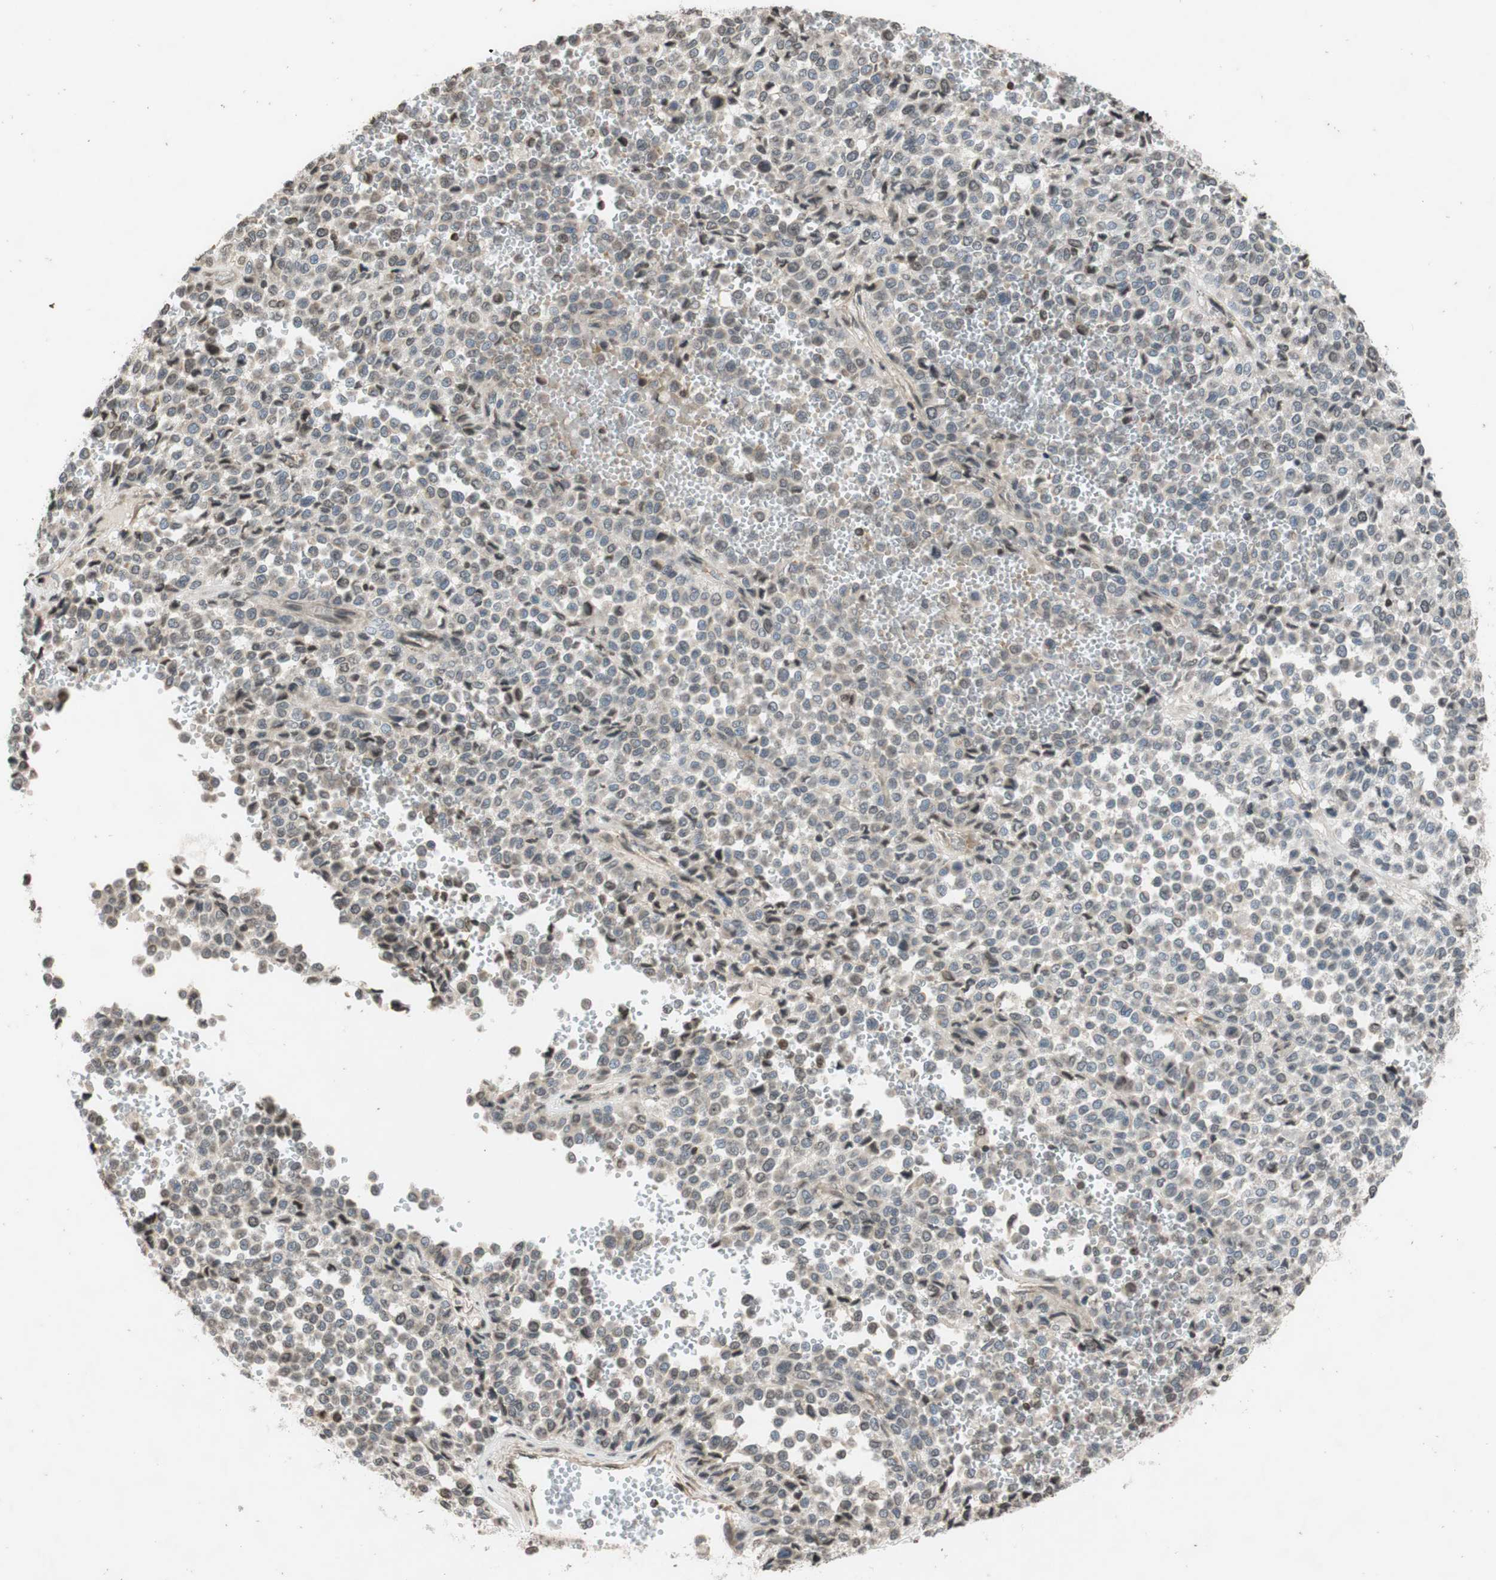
{"staining": {"intensity": "weak", "quantity": "<25%", "location": "cytoplasmic/membranous"}, "tissue": "melanoma", "cell_type": "Tumor cells", "image_type": "cancer", "snomed": [{"axis": "morphology", "description": "Malignant melanoma, Metastatic site"}, {"axis": "topography", "description": "Pancreas"}], "caption": "Photomicrograph shows no significant protein staining in tumor cells of melanoma. (Stains: DAB (3,3'-diaminobenzidine) immunohistochemistry with hematoxylin counter stain, Microscopy: brightfield microscopy at high magnification).", "gene": "MCM6", "patient": {"sex": "female", "age": 30}}